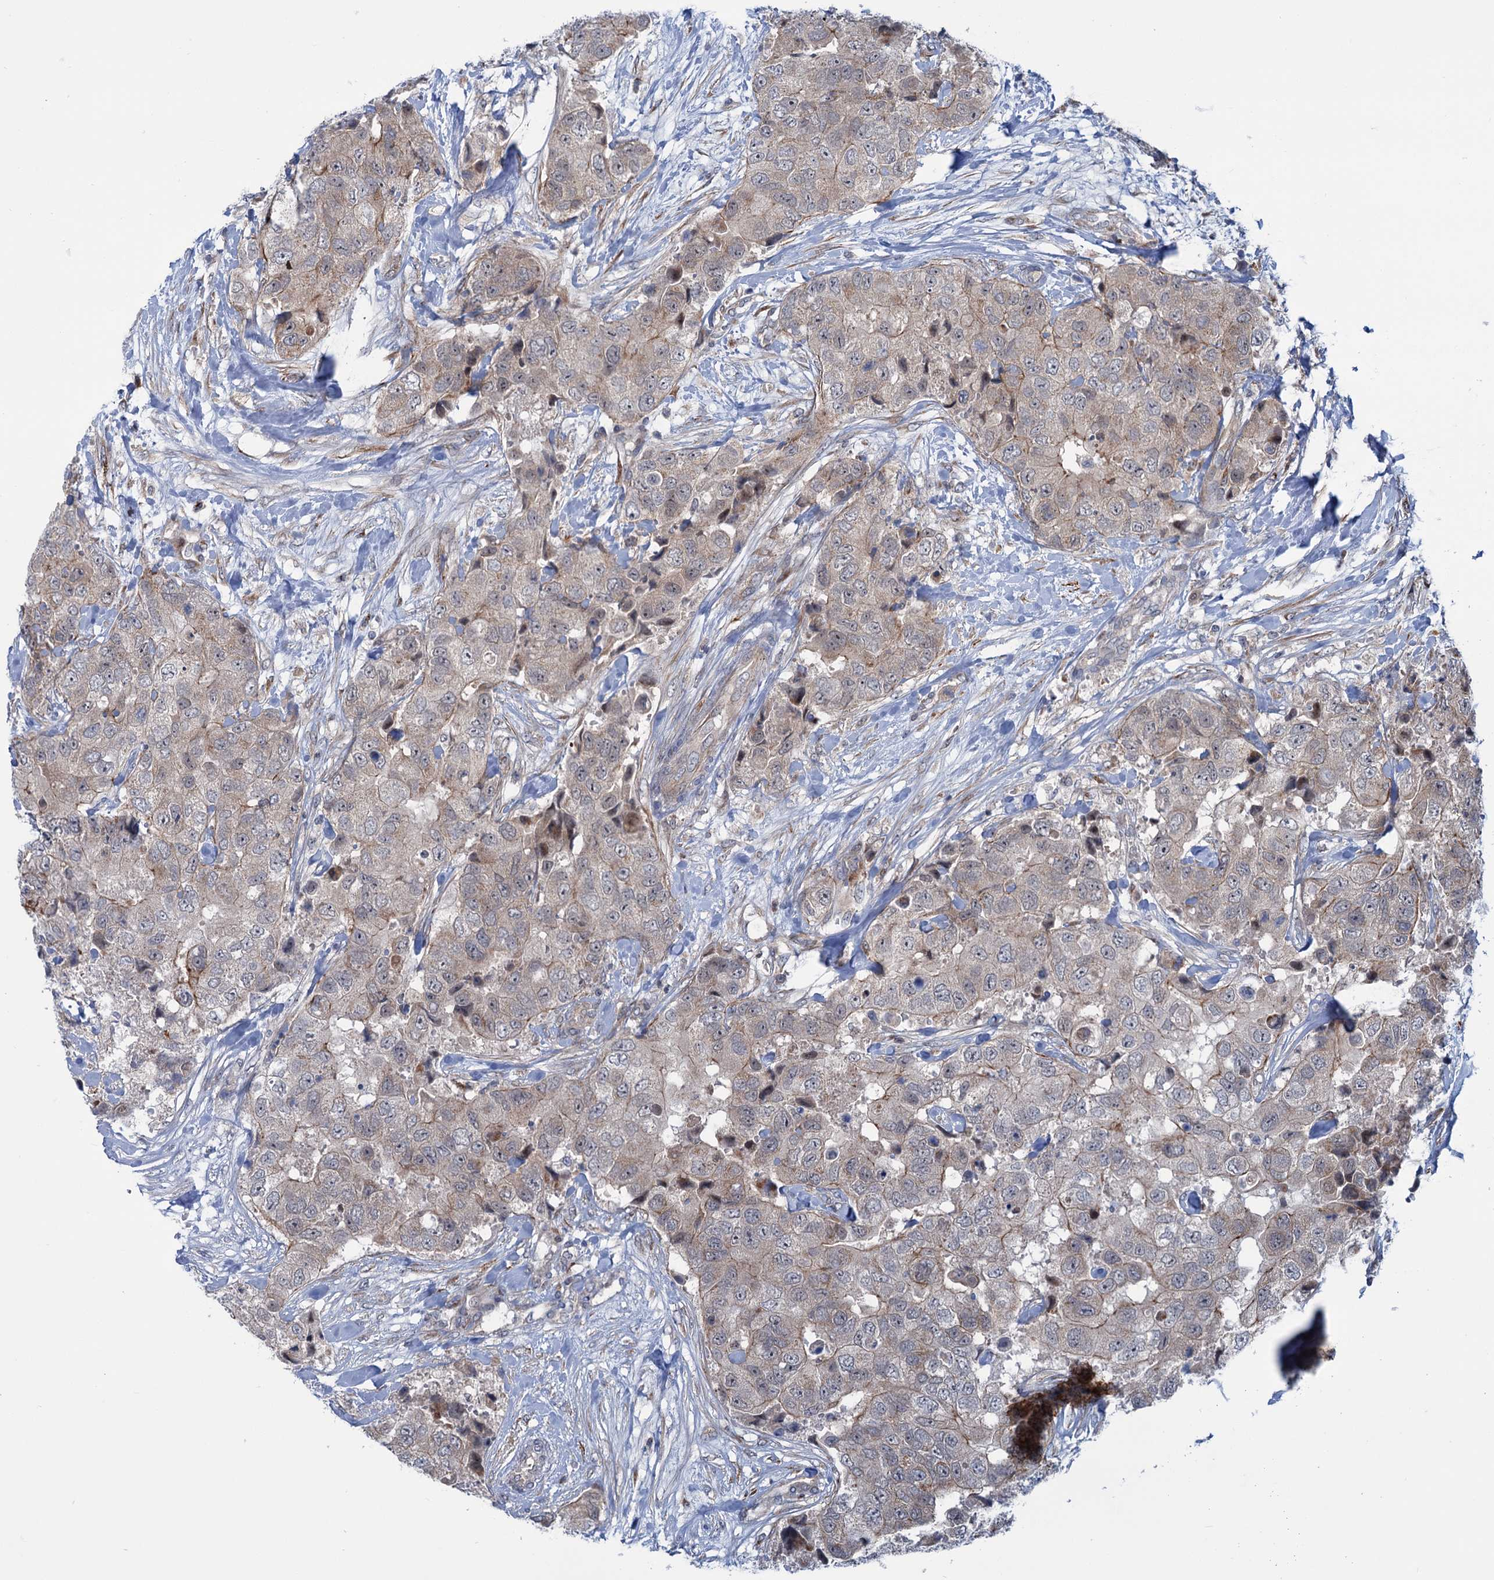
{"staining": {"intensity": "moderate", "quantity": "<25%", "location": "cytoplasmic/membranous"}, "tissue": "breast cancer", "cell_type": "Tumor cells", "image_type": "cancer", "snomed": [{"axis": "morphology", "description": "Duct carcinoma"}, {"axis": "topography", "description": "Breast"}], "caption": "Brown immunohistochemical staining in human breast infiltrating ductal carcinoma exhibits moderate cytoplasmic/membranous positivity in about <25% of tumor cells. The protein of interest is shown in brown color, while the nuclei are stained blue.", "gene": "ELP4", "patient": {"sex": "female", "age": 62}}